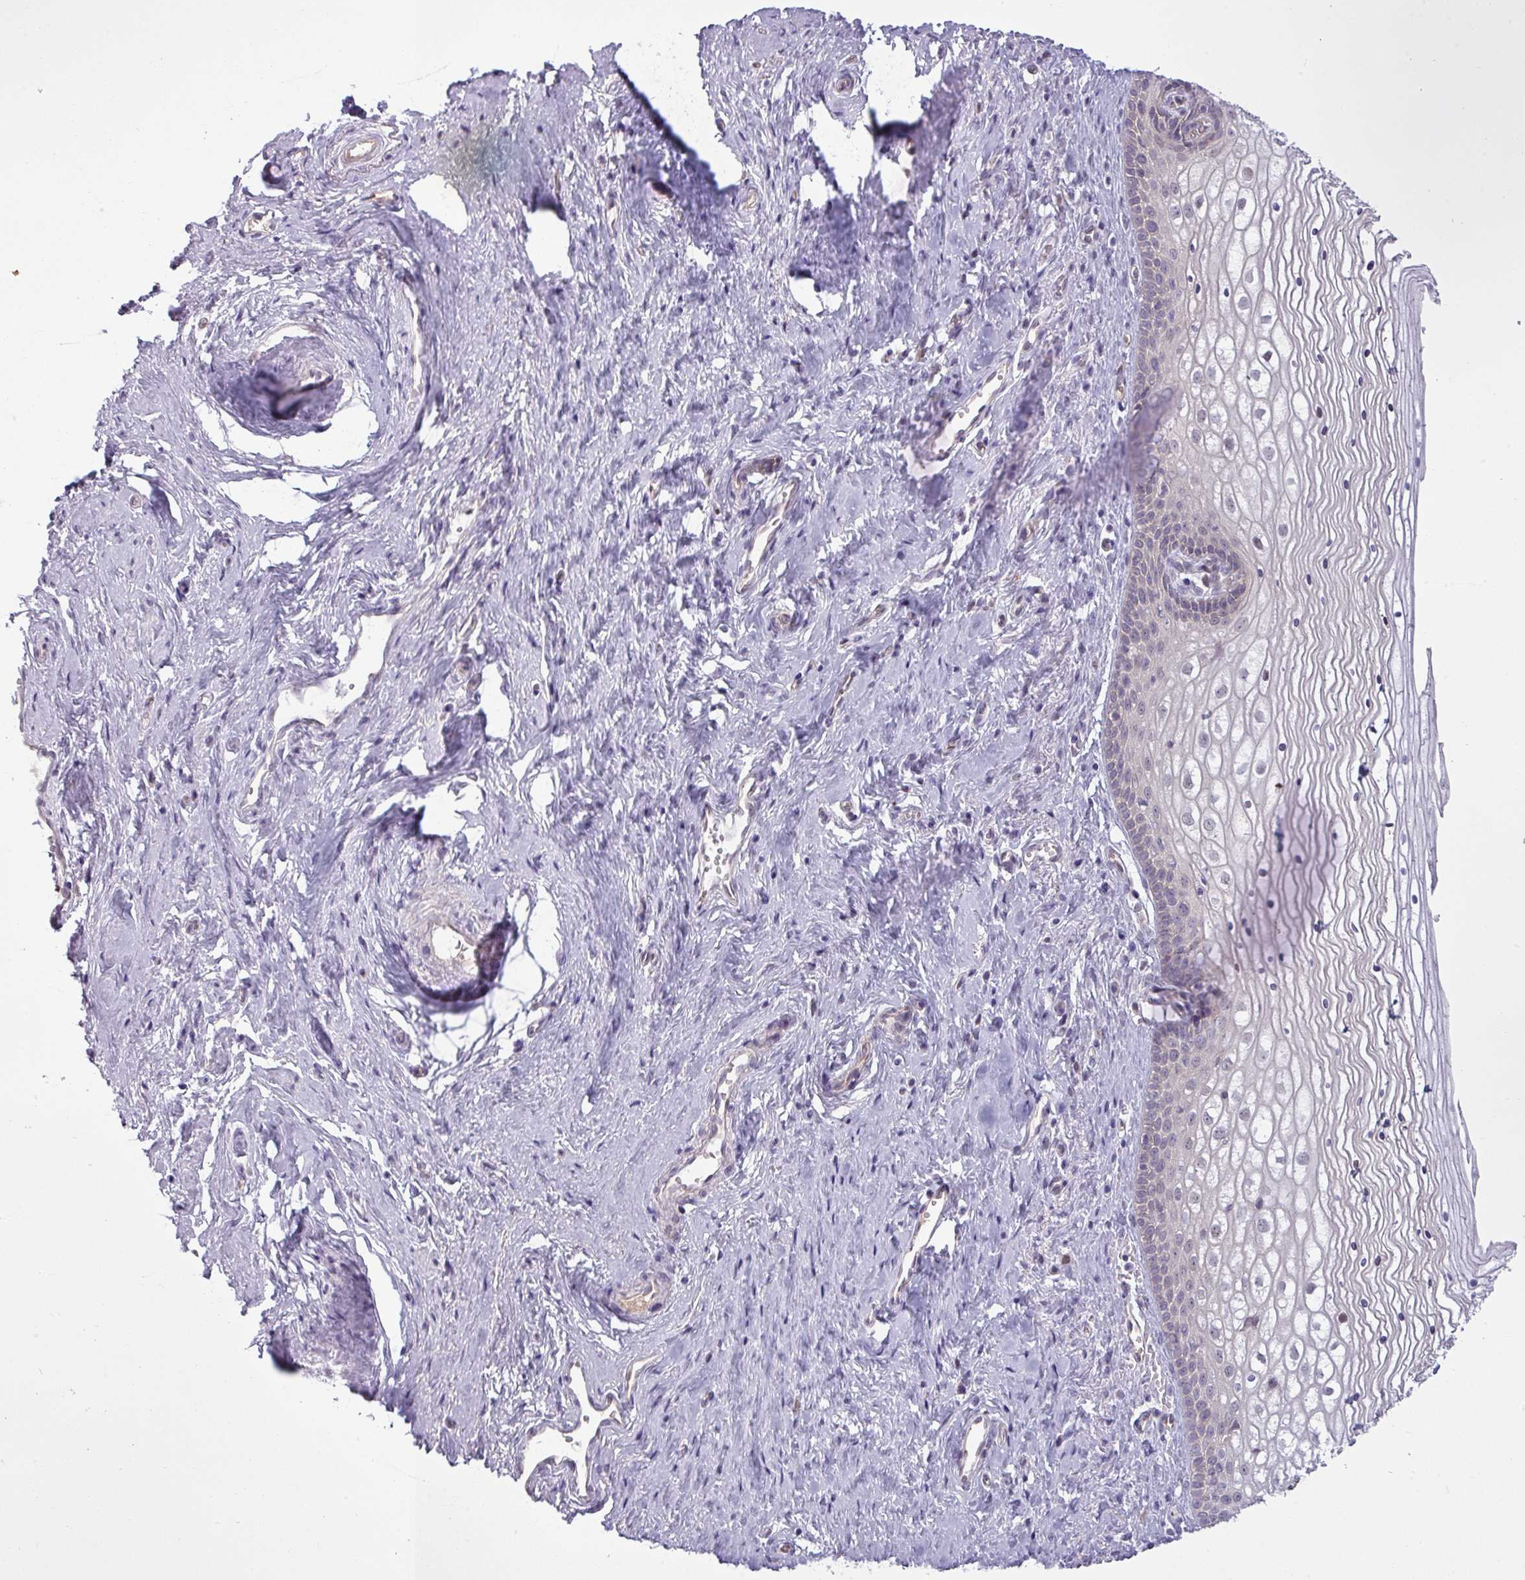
{"staining": {"intensity": "weak", "quantity": "<25%", "location": "nuclear"}, "tissue": "vagina", "cell_type": "Squamous epithelial cells", "image_type": "normal", "snomed": [{"axis": "morphology", "description": "Normal tissue, NOS"}, {"axis": "topography", "description": "Vagina"}], "caption": "Squamous epithelial cells are negative for protein expression in benign human vagina. The staining was performed using DAB to visualize the protein expression in brown, while the nuclei were stained in blue with hematoxylin (Magnification: 20x).", "gene": "CCDC144A", "patient": {"sex": "female", "age": 59}}